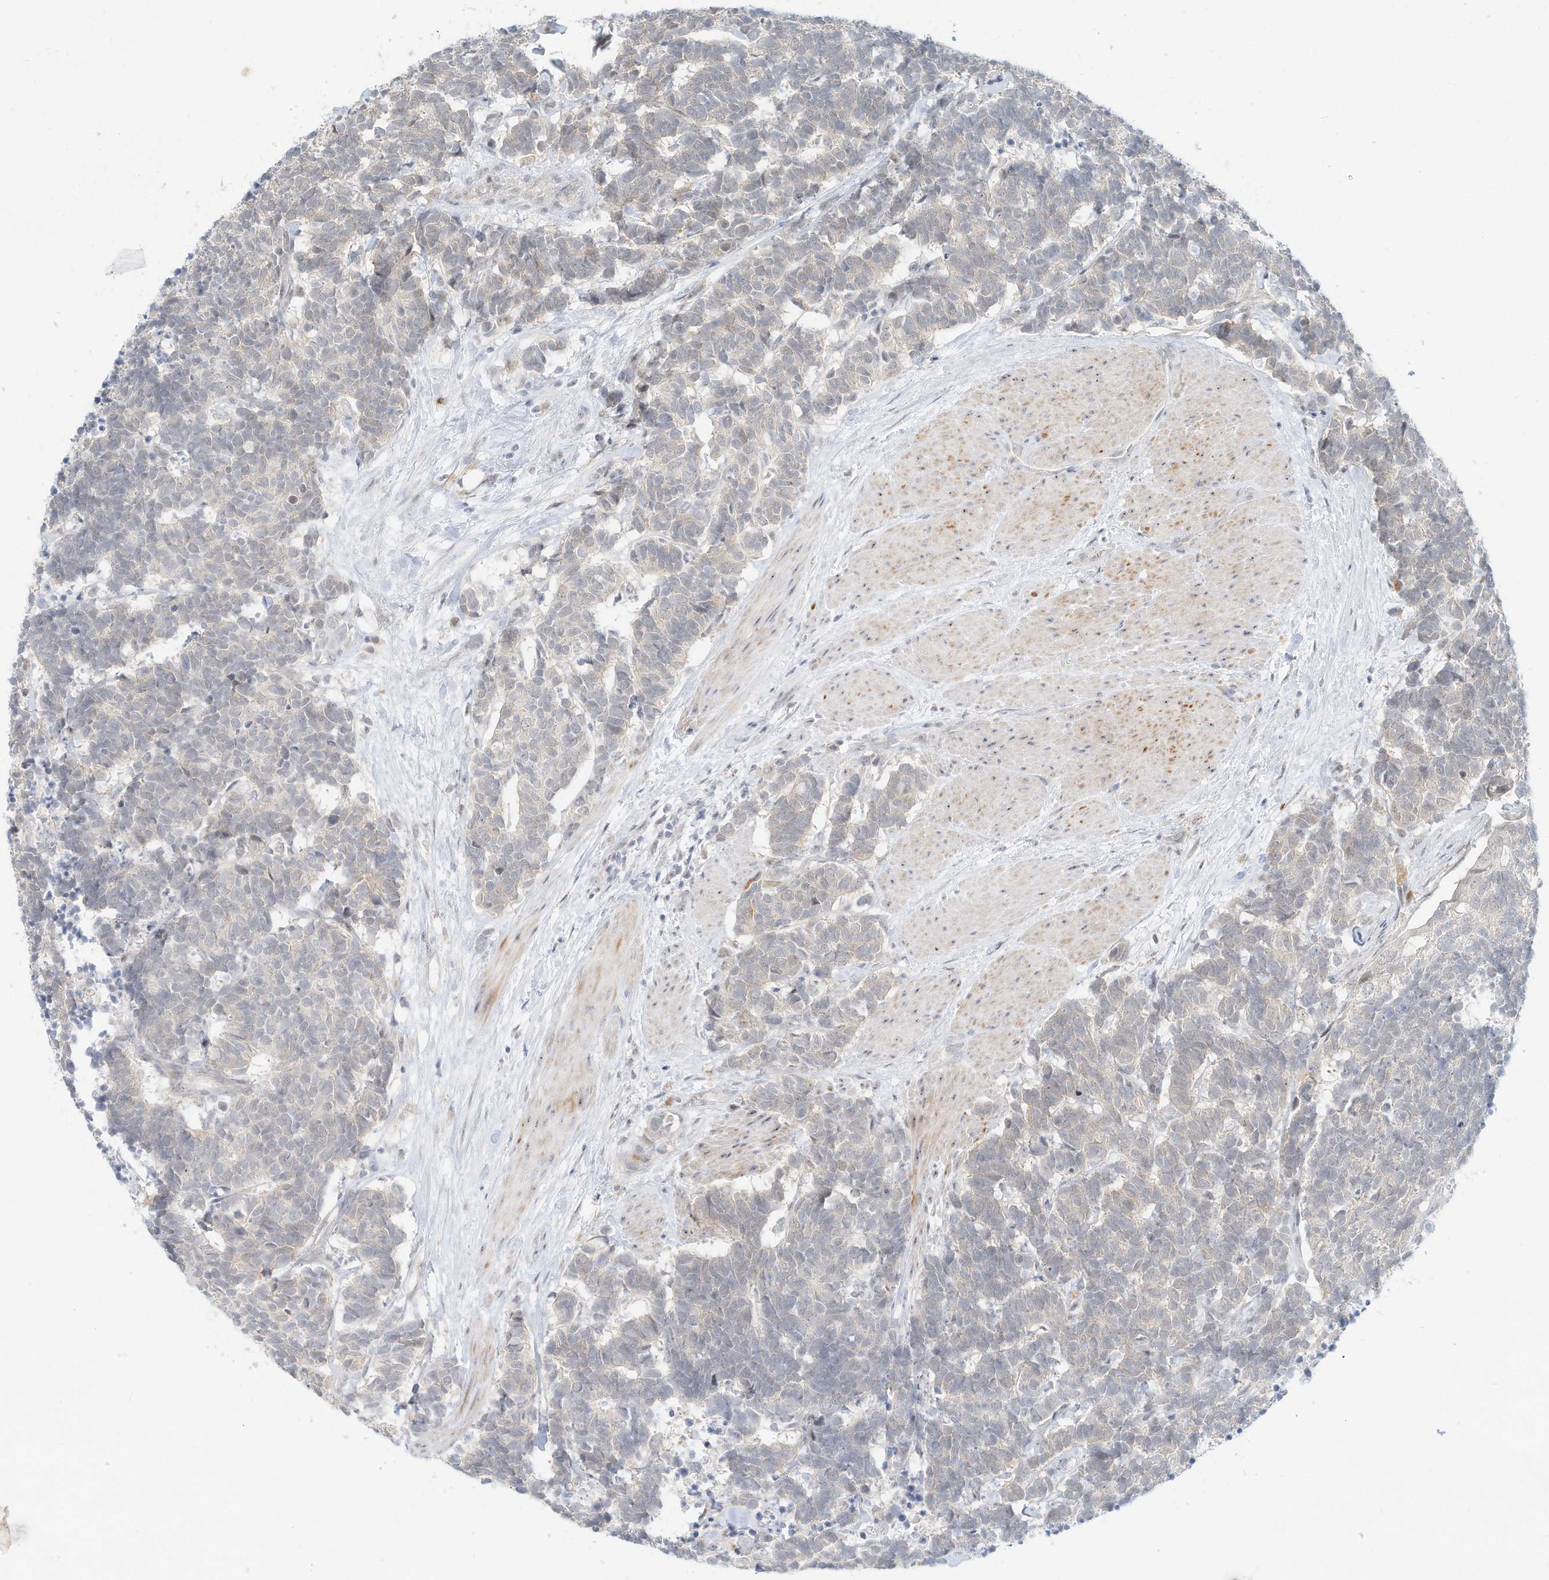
{"staining": {"intensity": "negative", "quantity": "none", "location": "none"}, "tissue": "carcinoid", "cell_type": "Tumor cells", "image_type": "cancer", "snomed": [{"axis": "morphology", "description": "Carcinoma, NOS"}, {"axis": "morphology", "description": "Carcinoid, malignant, NOS"}, {"axis": "topography", "description": "Urinary bladder"}], "caption": "Image shows no significant protein expression in tumor cells of carcinoma. (Immunohistochemistry (ihc), brightfield microscopy, high magnification).", "gene": "PAK6", "patient": {"sex": "male", "age": 57}}